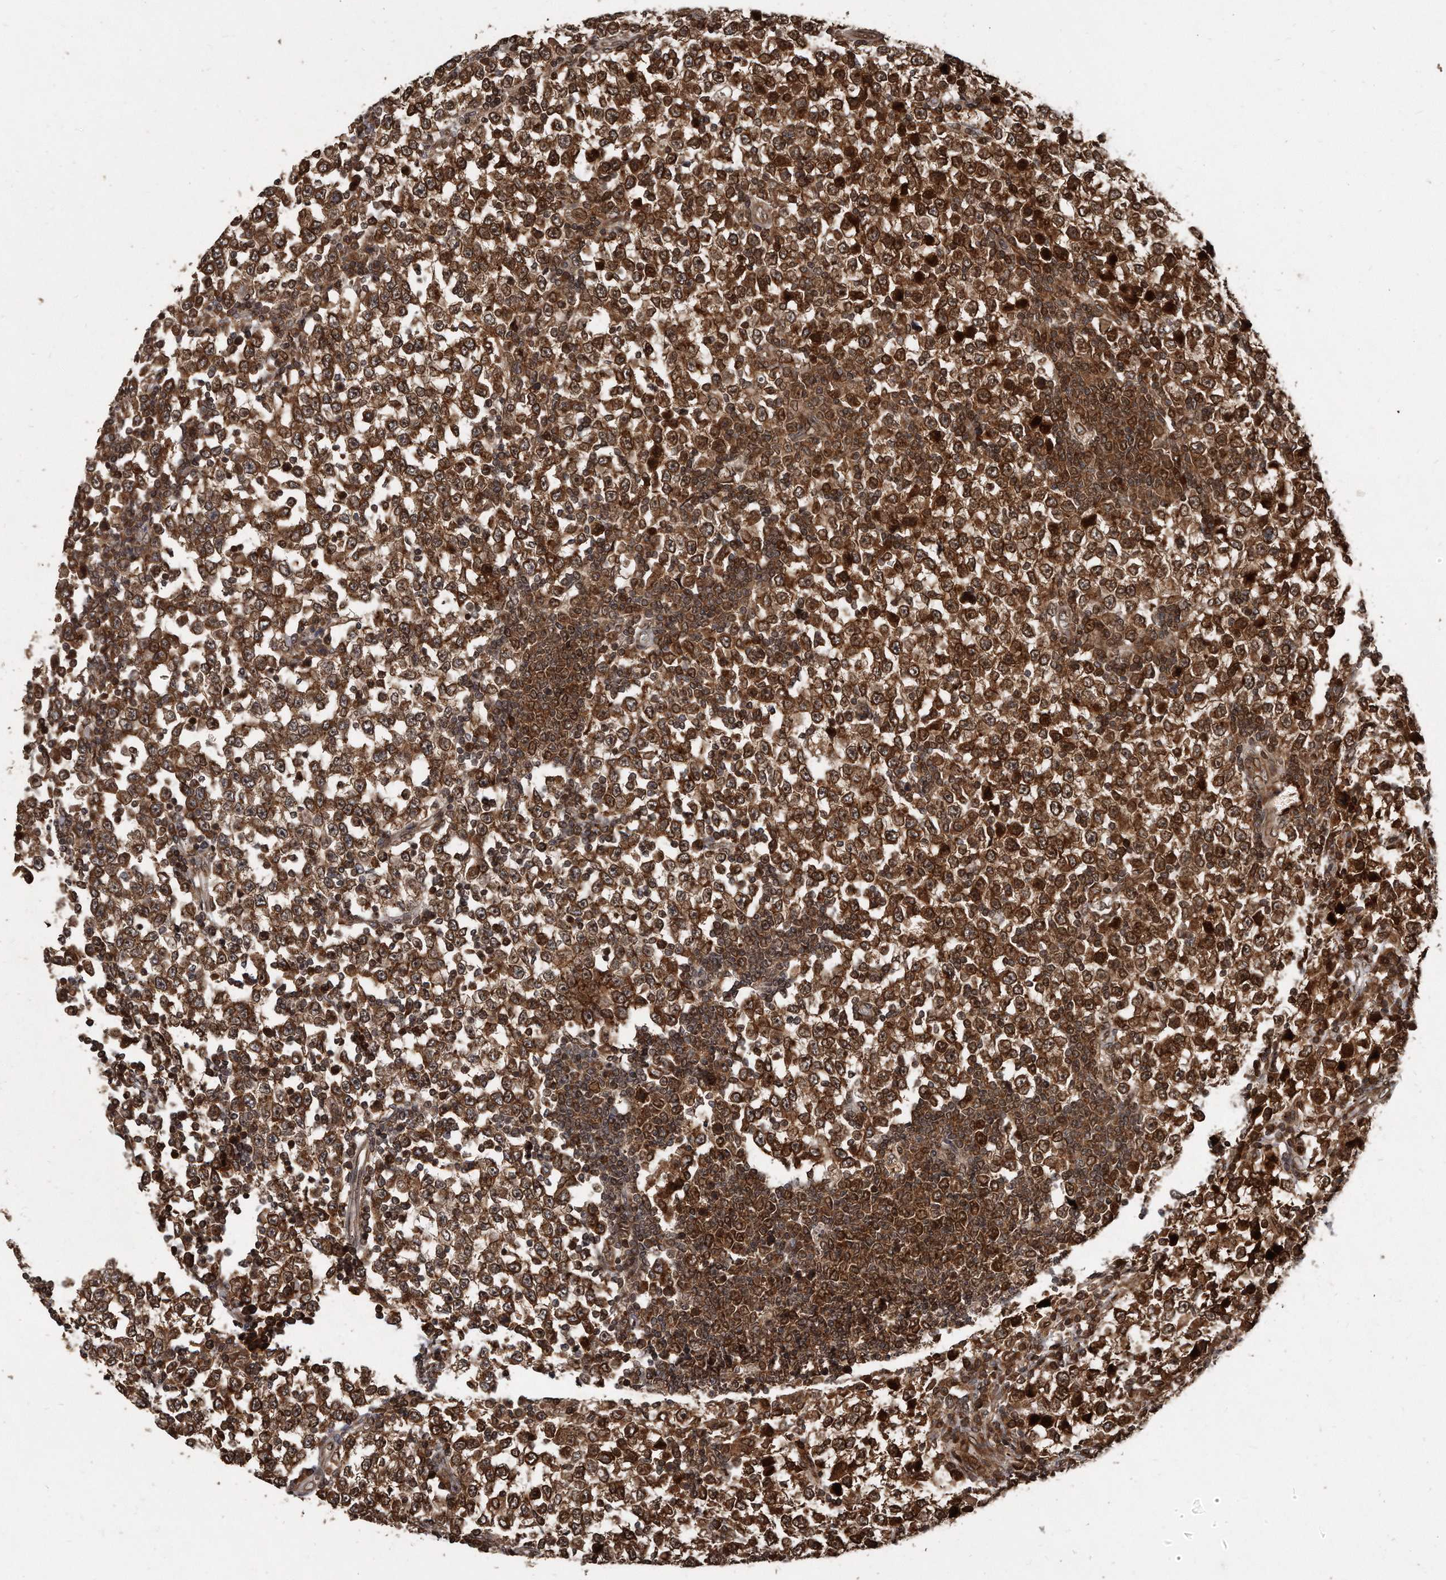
{"staining": {"intensity": "strong", "quantity": "25%-75%", "location": "cytoplasmic/membranous,nuclear"}, "tissue": "testis cancer", "cell_type": "Tumor cells", "image_type": "cancer", "snomed": [{"axis": "morphology", "description": "Seminoma, NOS"}, {"axis": "topography", "description": "Testis"}], "caption": "Testis cancer (seminoma) was stained to show a protein in brown. There is high levels of strong cytoplasmic/membranous and nuclear staining in approximately 25%-75% of tumor cells.", "gene": "GCH1", "patient": {"sex": "male", "age": 65}}